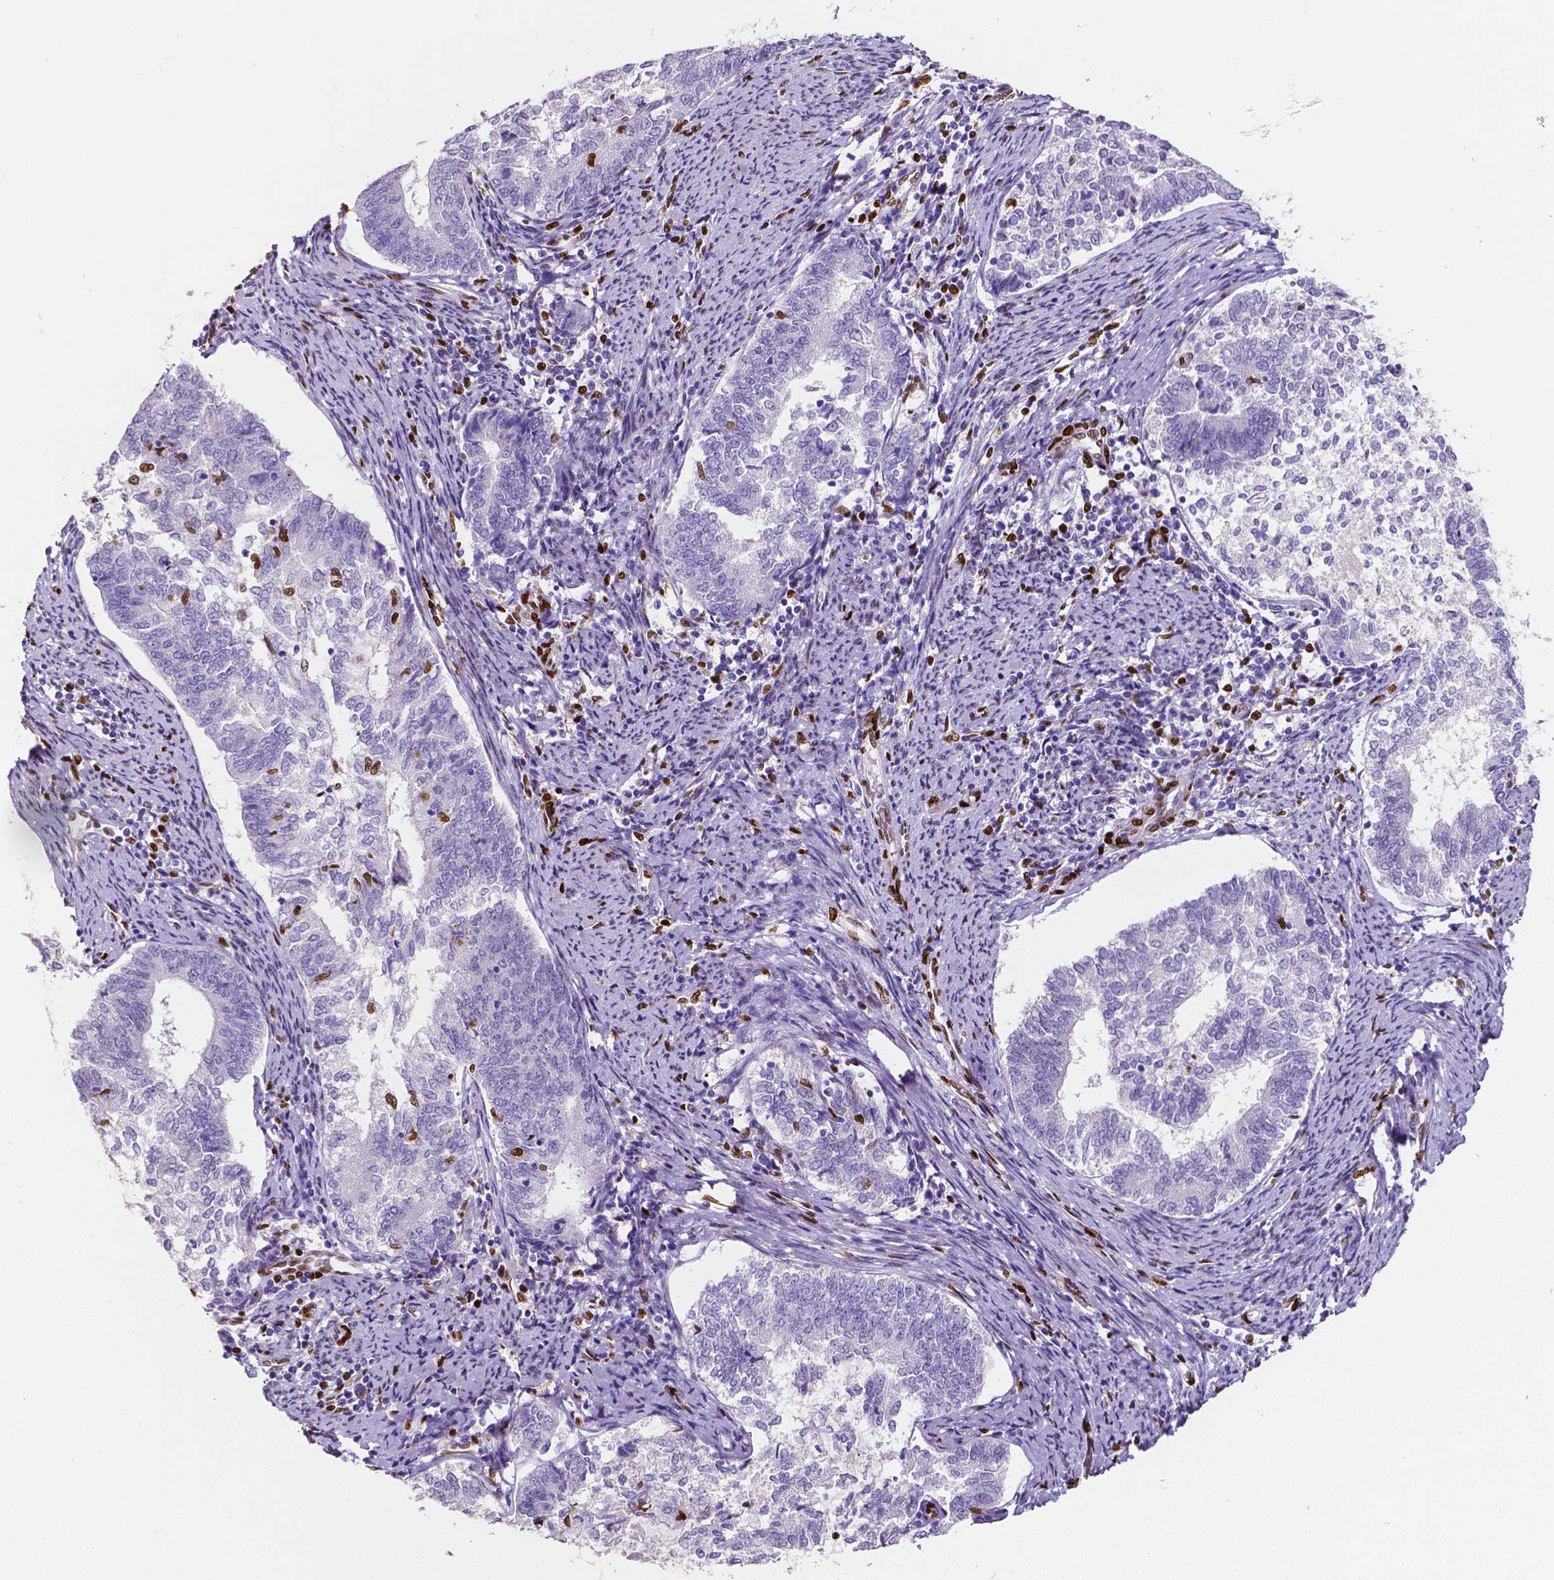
{"staining": {"intensity": "negative", "quantity": "none", "location": "none"}, "tissue": "endometrial cancer", "cell_type": "Tumor cells", "image_type": "cancer", "snomed": [{"axis": "morphology", "description": "Adenocarcinoma, NOS"}, {"axis": "topography", "description": "Endometrium"}], "caption": "Immunohistochemistry micrograph of neoplastic tissue: human endometrial cancer stained with DAB (3,3'-diaminobenzidine) shows no significant protein staining in tumor cells.", "gene": "MEF2C", "patient": {"sex": "female", "age": 65}}